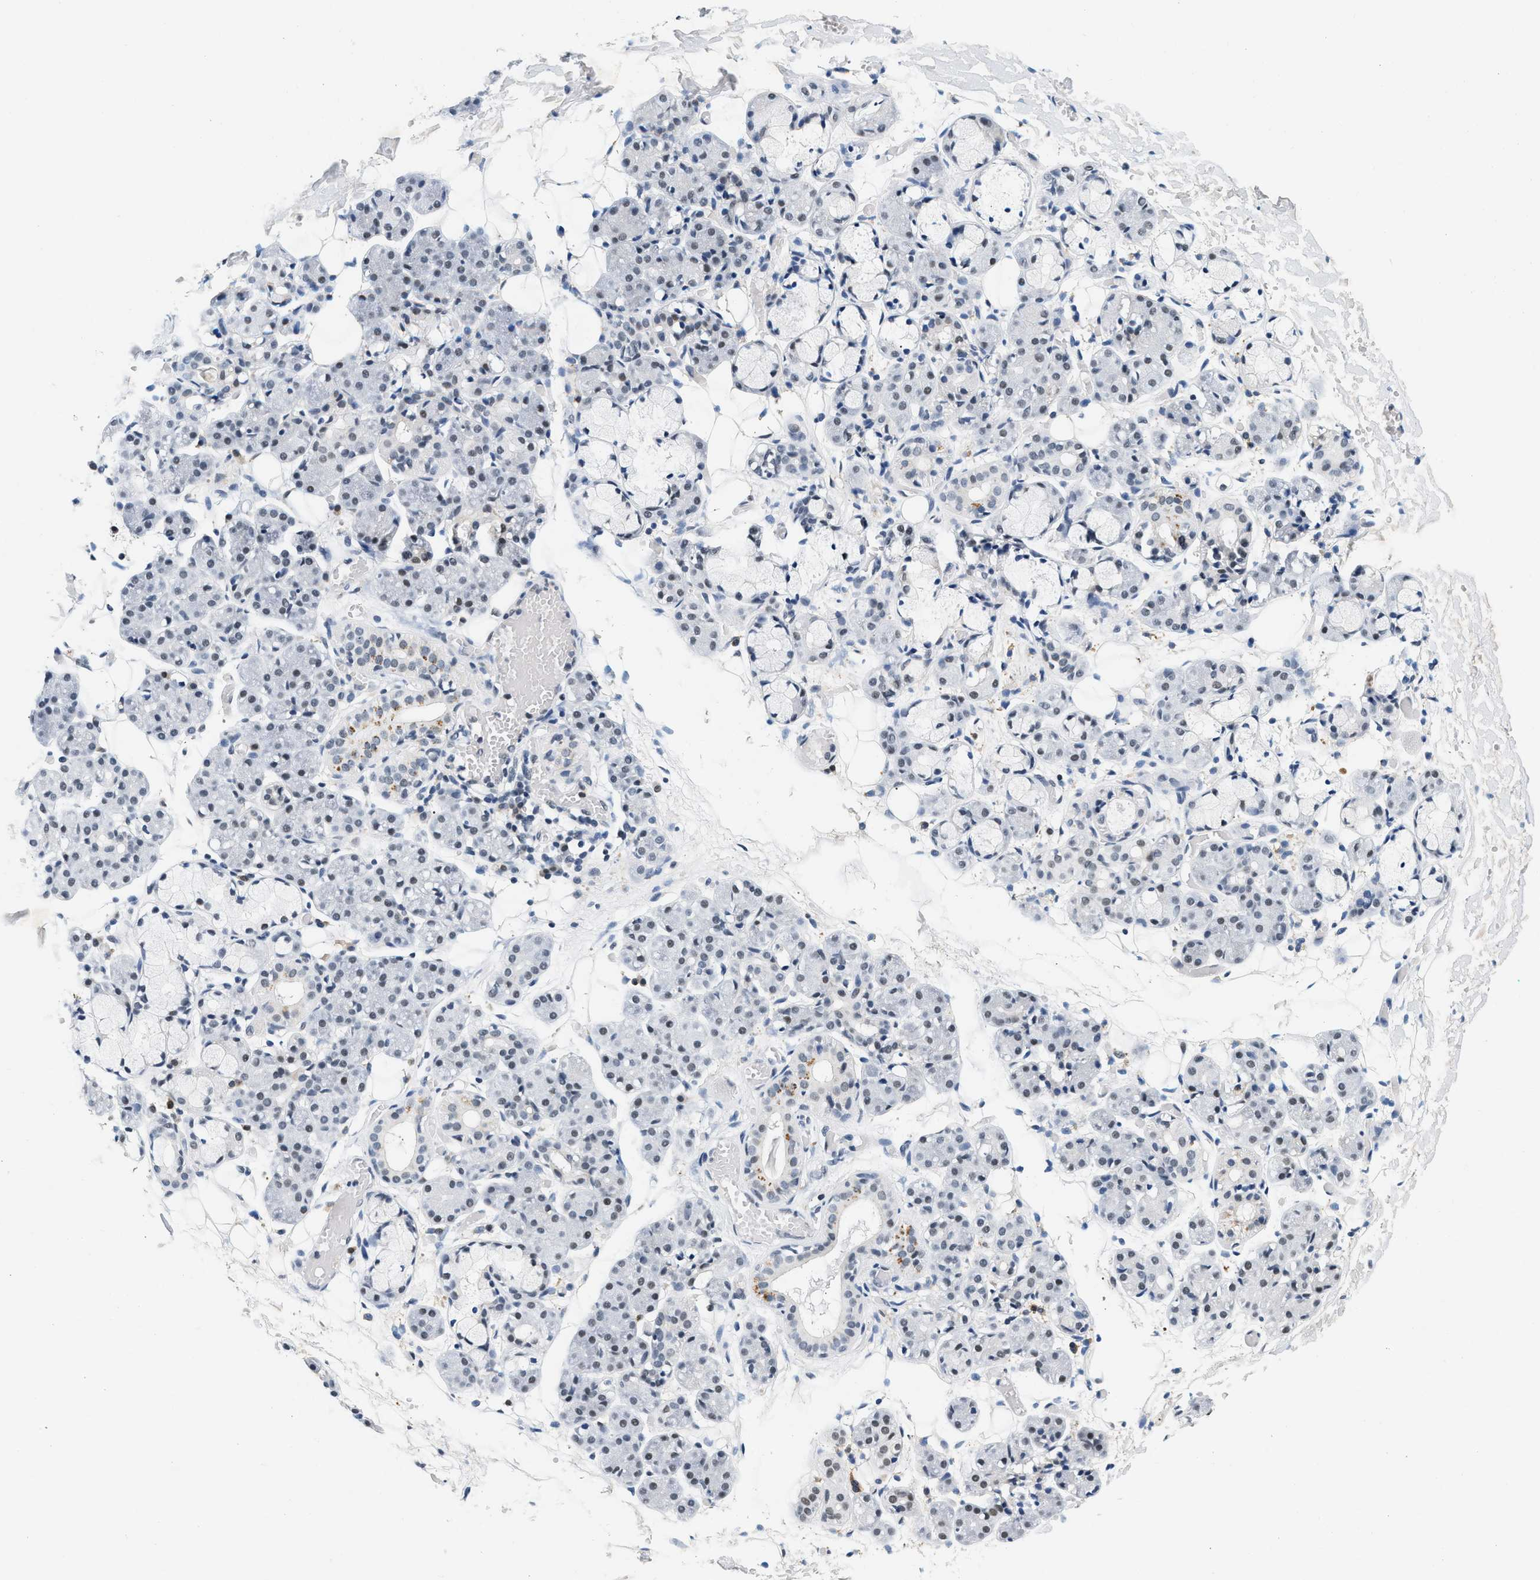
{"staining": {"intensity": "weak", "quantity": "<25%", "location": "nuclear"}, "tissue": "salivary gland", "cell_type": "Glandular cells", "image_type": "normal", "snomed": [{"axis": "morphology", "description": "Normal tissue, NOS"}, {"axis": "topography", "description": "Salivary gland"}], "caption": "Photomicrograph shows no protein positivity in glandular cells of unremarkable salivary gland.", "gene": "ATF2", "patient": {"sex": "male", "age": 63}}